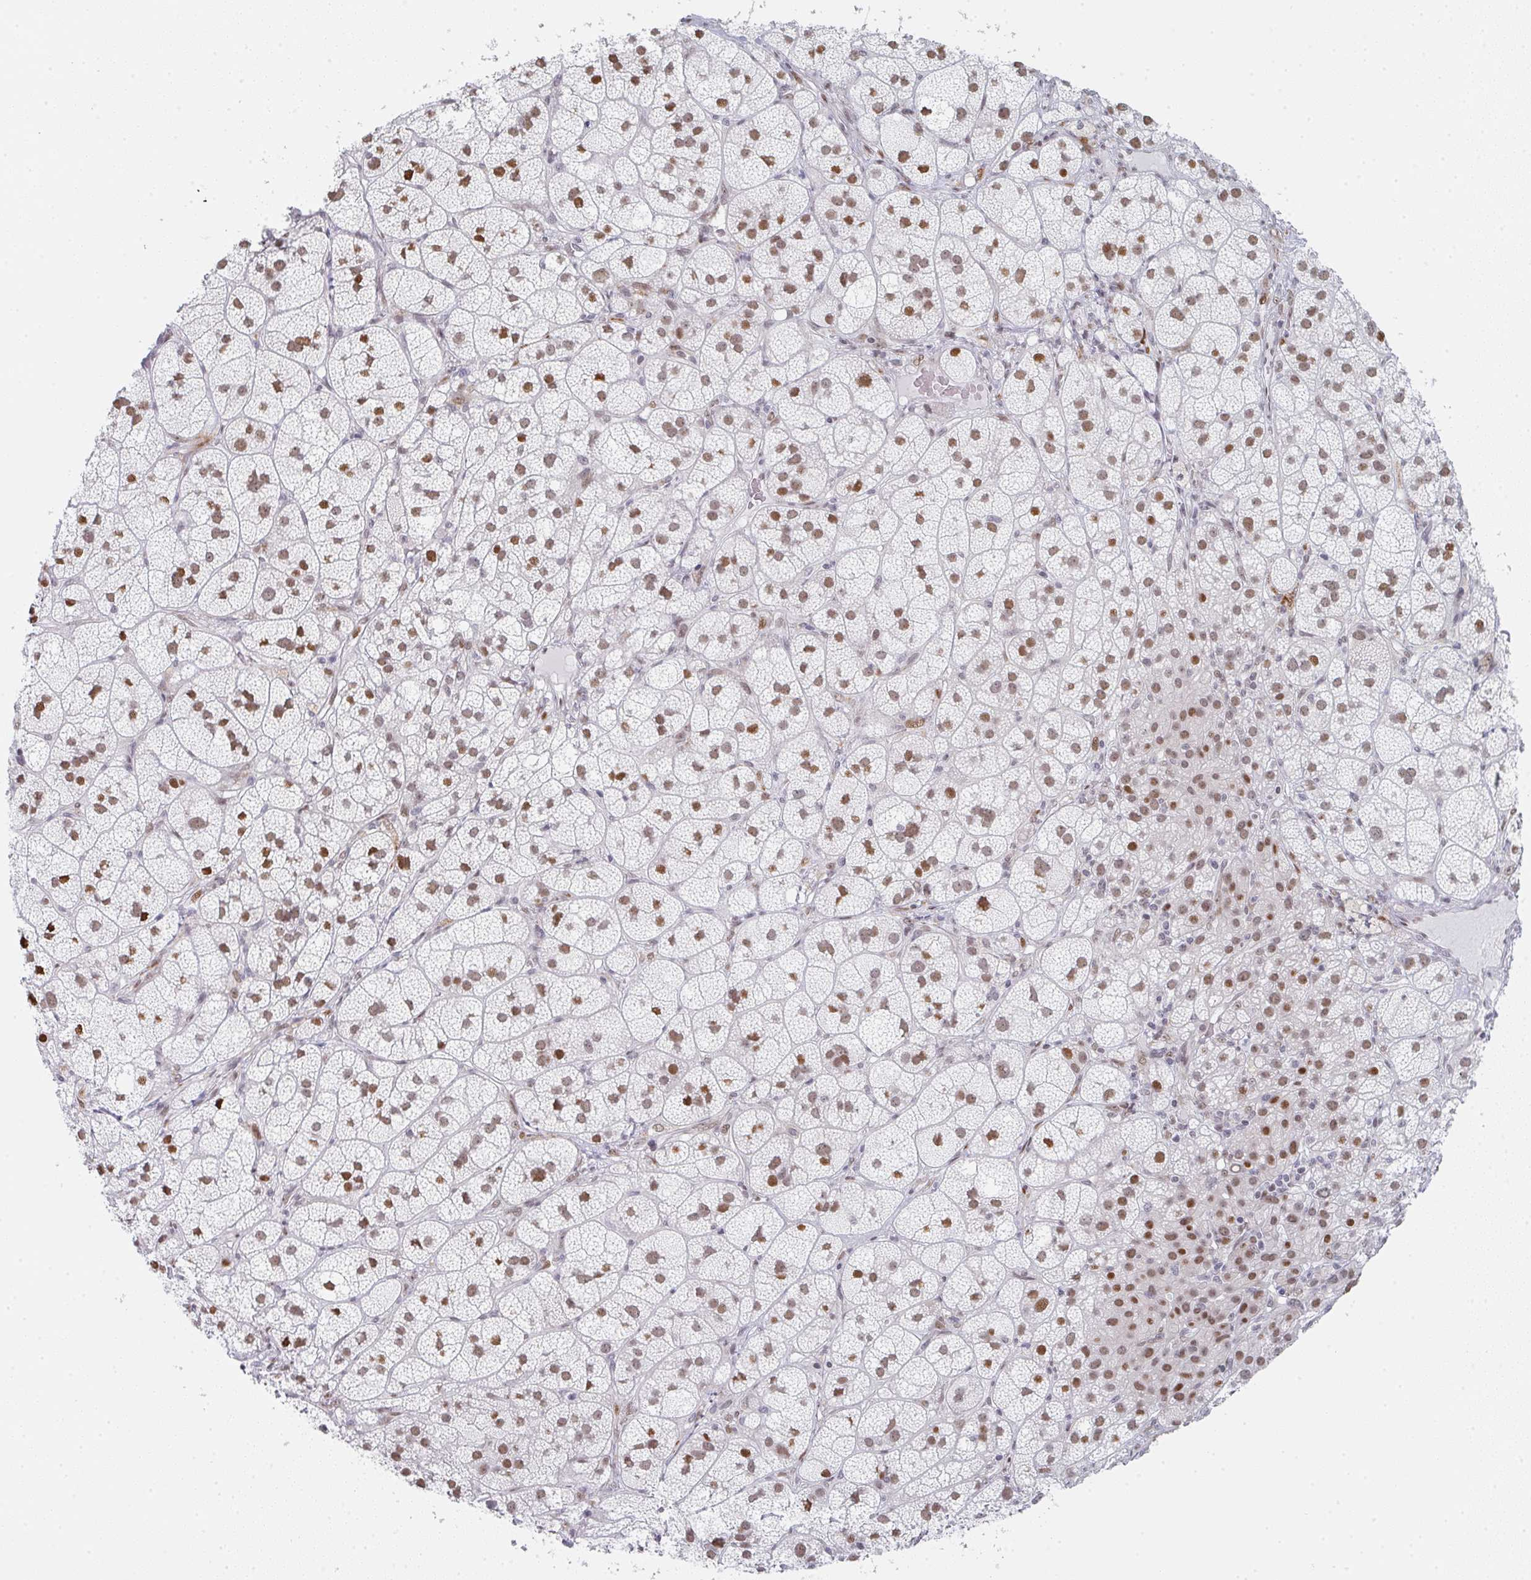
{"staining": {"intensity": "strong", "quantity": "25%-75%", "location": "nuclear"}, "tissue": "adrenal gland", "cell_type": "Glandular cells", "image_type": "normal", "snomed": [{"axis": "morphology", "description": "Normal tissue, NOS"}, {"axis": "topography", "description": "Adrenal gland"}], "caption": "A high amount of strong nuclear expression is seen in approximately 25%-75% of glandular cells in normal adrenal gland. The protein is shown in brown color, while the nuclei are stained blue.", "gene": "POU2AF2", "patient": {"sex": "female", "age": 60}}